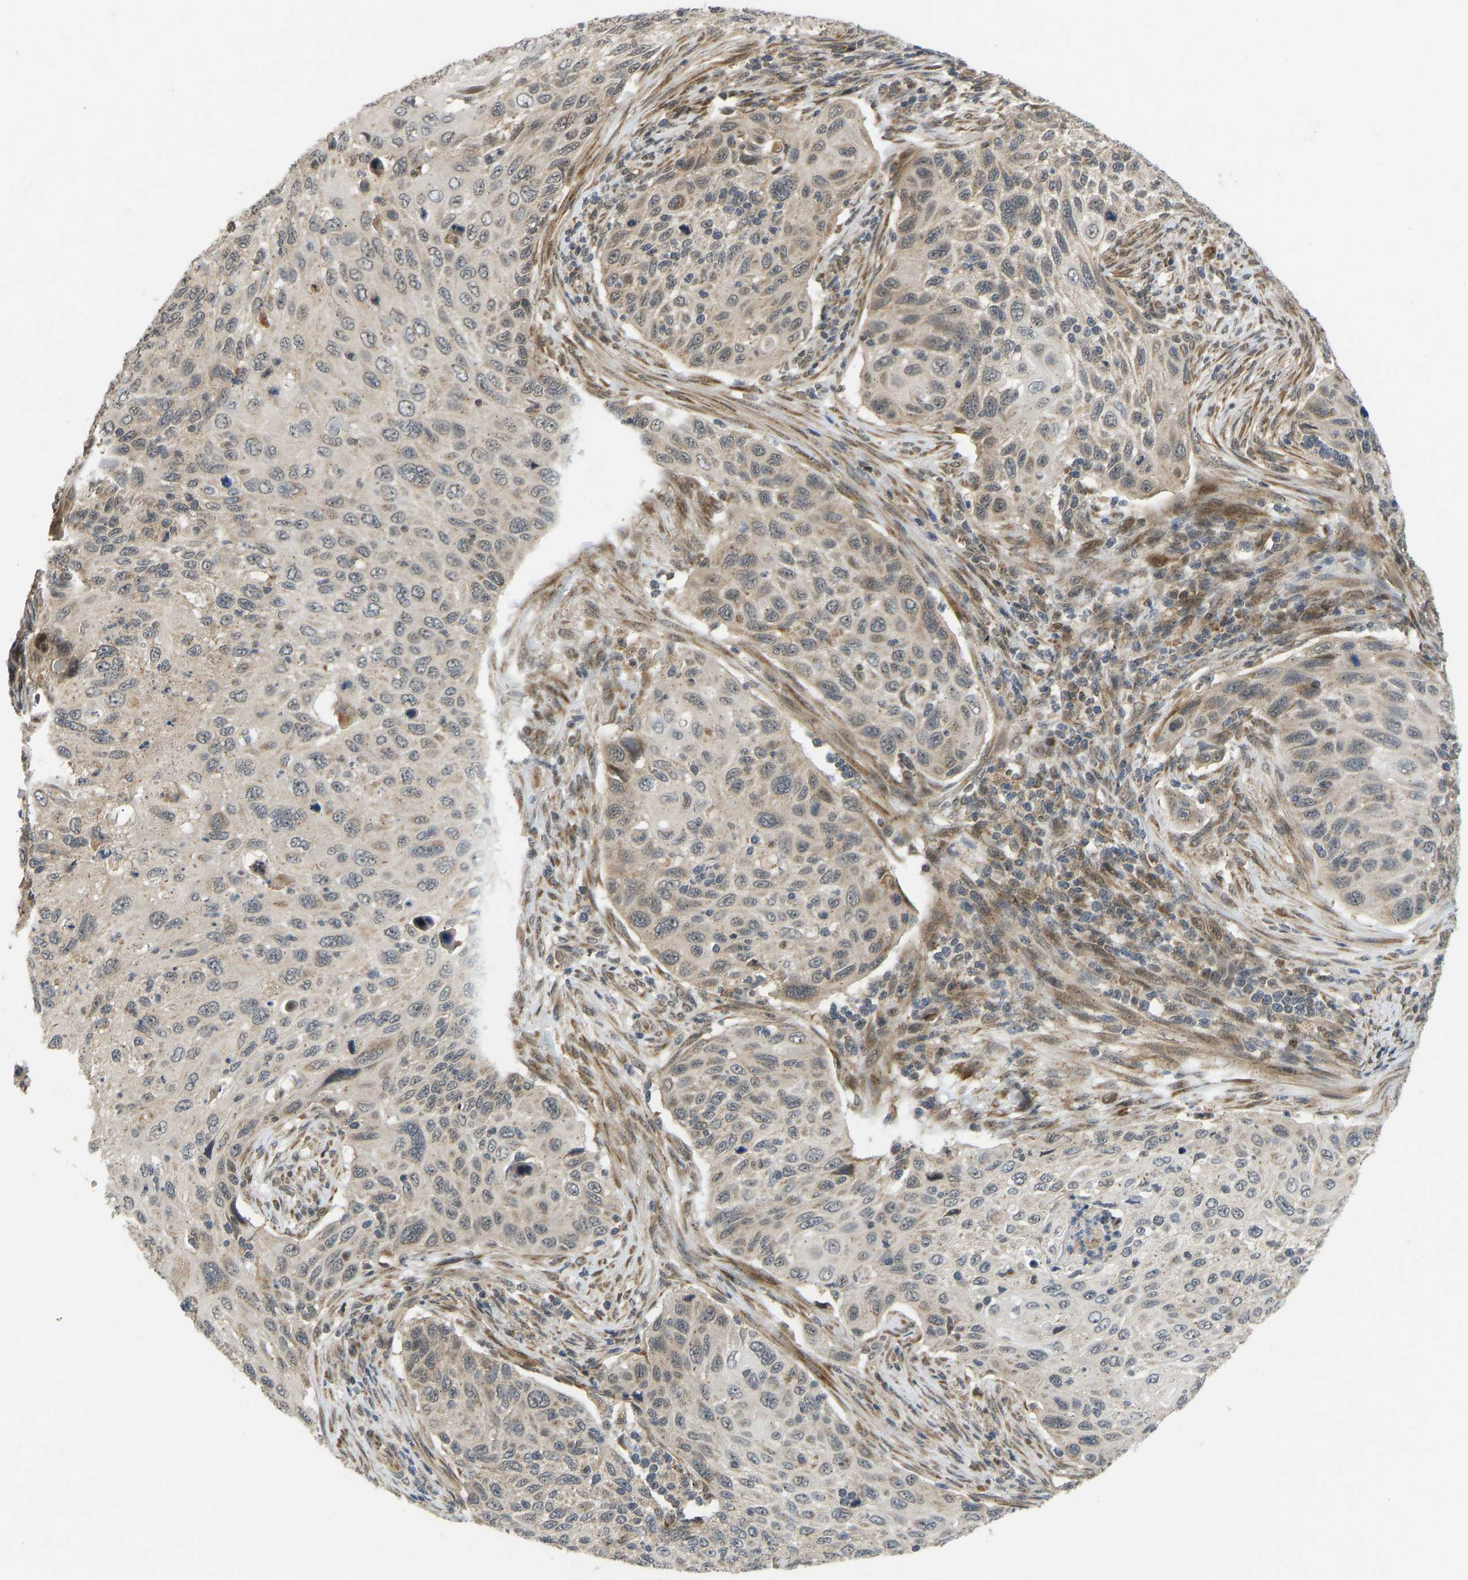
{"staining": {"intensity": "weak", "quantity": "25%-75%", "location": "cytoplasmic/membranous"}, "tissue": "cervical cancer", "cell_type": "Tumor cells", "image_type": "cancer", "snomed": [{"axis": "morphology", "description": "Squamous cell carcinoma, NOS"}, {"axis": "topography", "description": "Cervix"}], "caption": "High-magnification brightfield microscopy of cervical squamous cell carcinoma stained with DAB (brown) and counterstained with hematoxylin (blue). tumor cells exhibit weak cytoplasmic/membranous staining is appreciated in about25%-75% of cells.", "gene": "ACADS", "patient": {"sex": "female", "age": 70}}